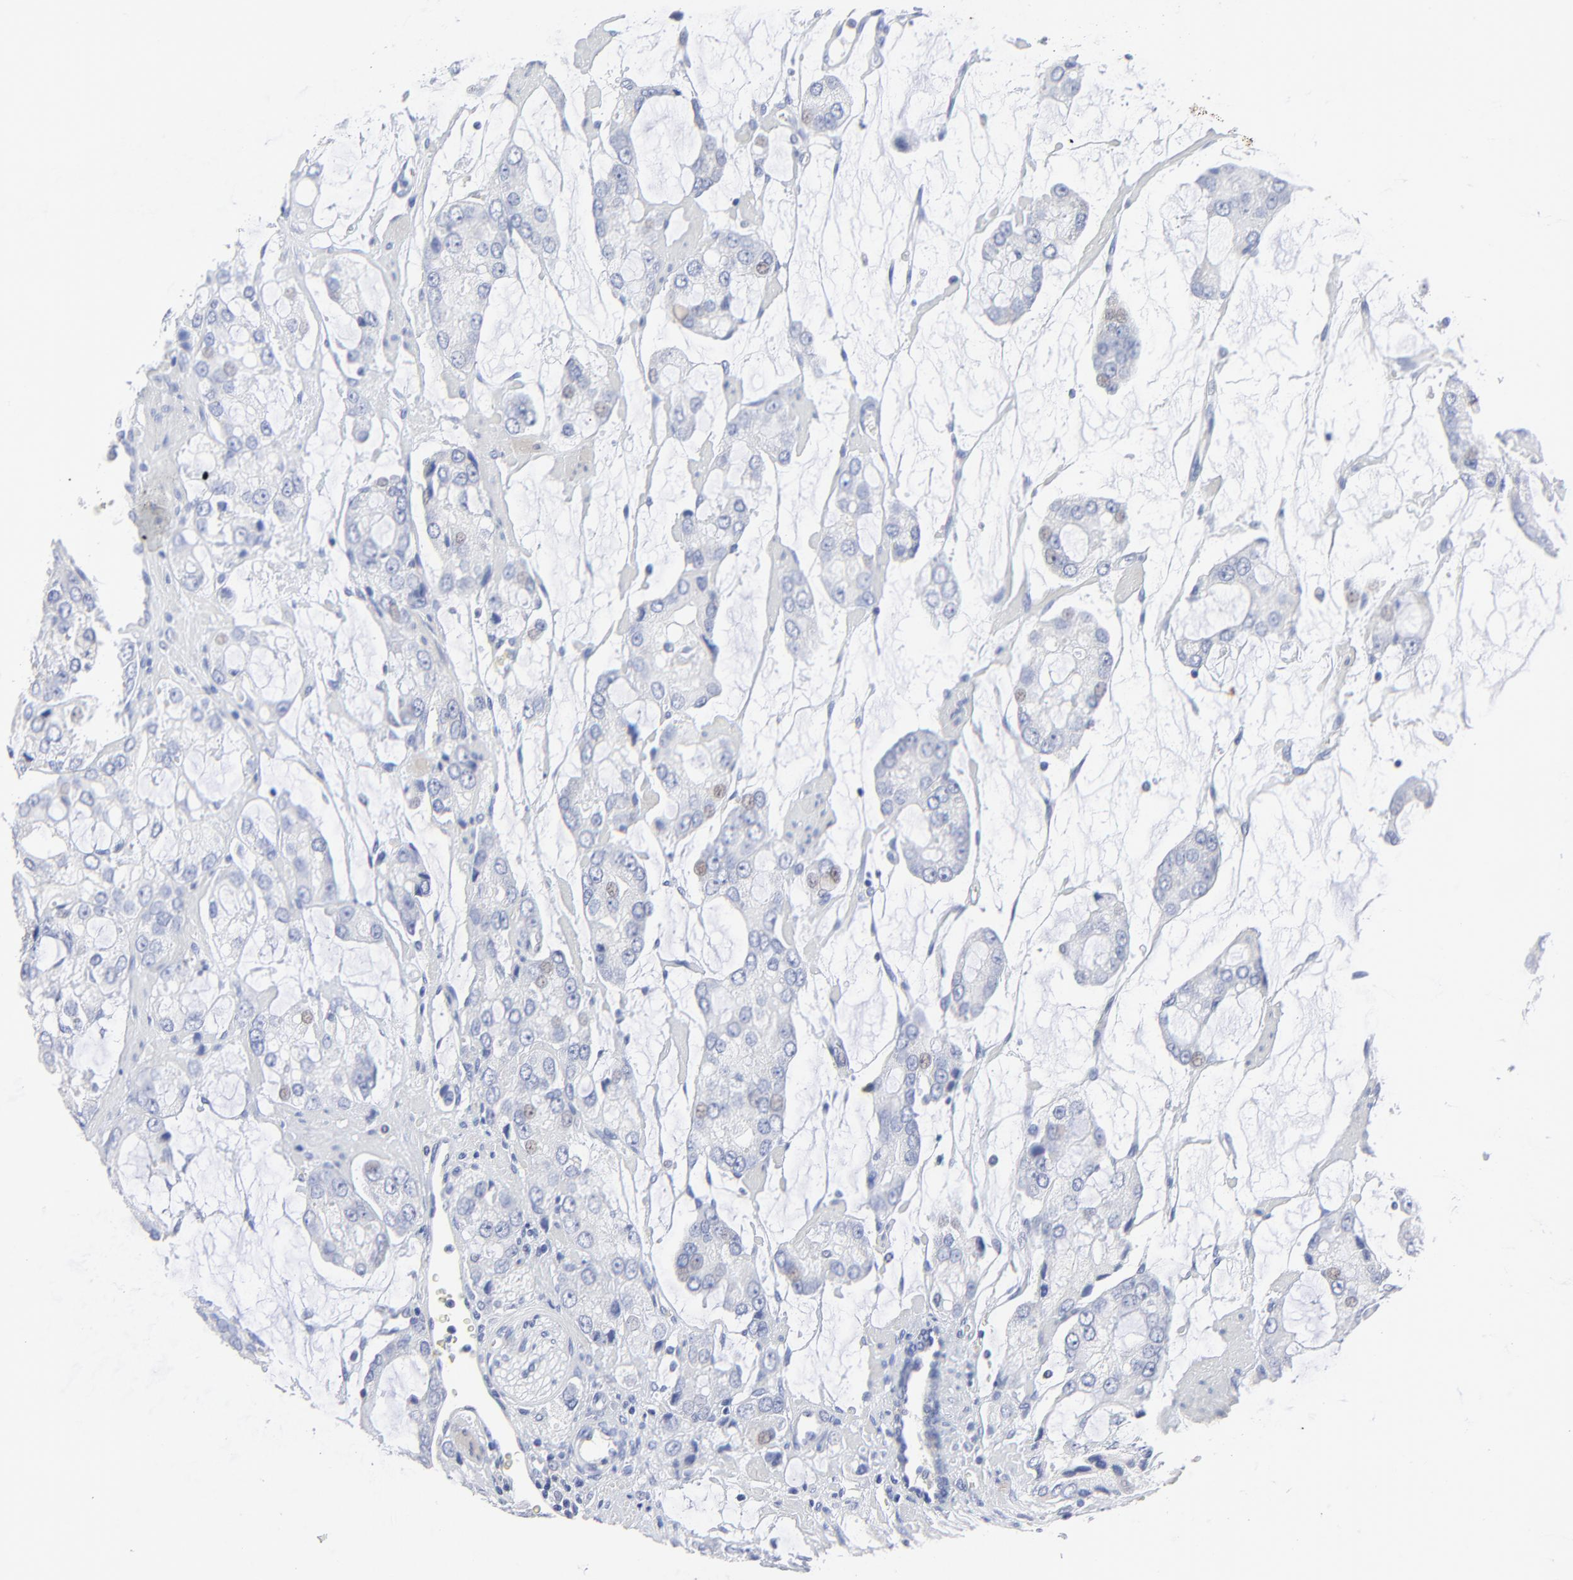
{"staining": {"intensity": "weak", "quantity": "<25%", "location": "nuclear"}, "tissue": "prostate cancer", "cell_type": "Tumor cells", "image_type": "cancer", "snomed": [{"axis": "morphology", "description": "Adenocarcinoma, High grade"}, {"axis": "topography", "description": "Prostate"}], "caption": "Tumor cells show no significant protein positivity in high-grade adenocarcinoma (prostate).", "gene": "PSD3", "patient": {"sex": "male", "age": 67}}